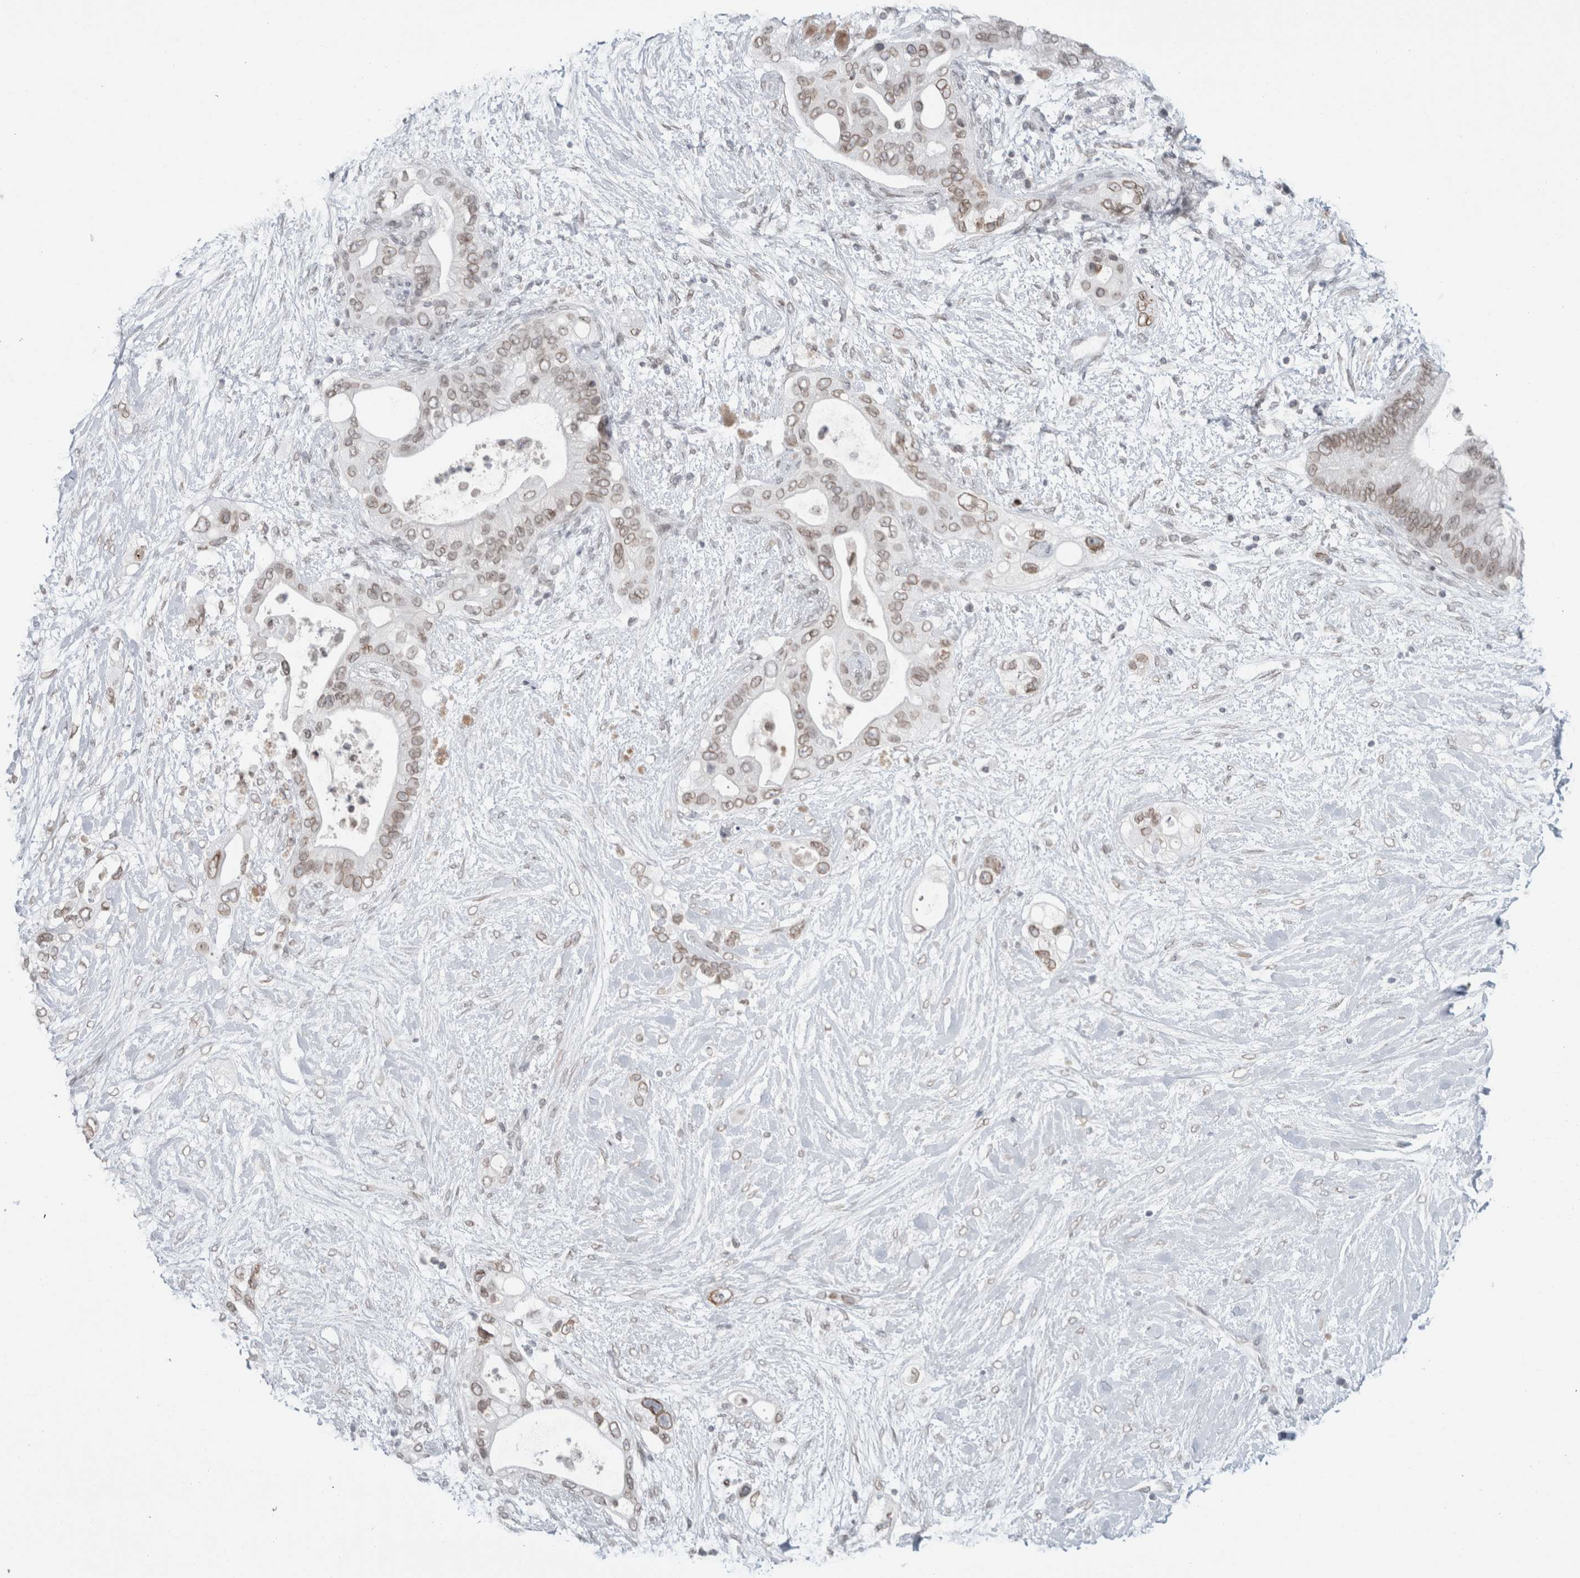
{"staining": {"intensity": "weak", "quantity": ">75%", "location": "cytoplasmic/membranous,nuclear"}, "tissue": "pancreatic cancer", "cell_type": "Tumor cells", "image_type": "cancer", "snomed": [{"axis": "morphology", "description": "Adenocarcinoma, NOS"}, {"axis": "topography", "description": "Pancreas"}], "caption": "Human pancreatic adenocarcinoma stained with a protein marker demonstrates weak staining in tumor cells.", "gene": "ZNF770", "patient": {"sex": "male", "age": 53}}